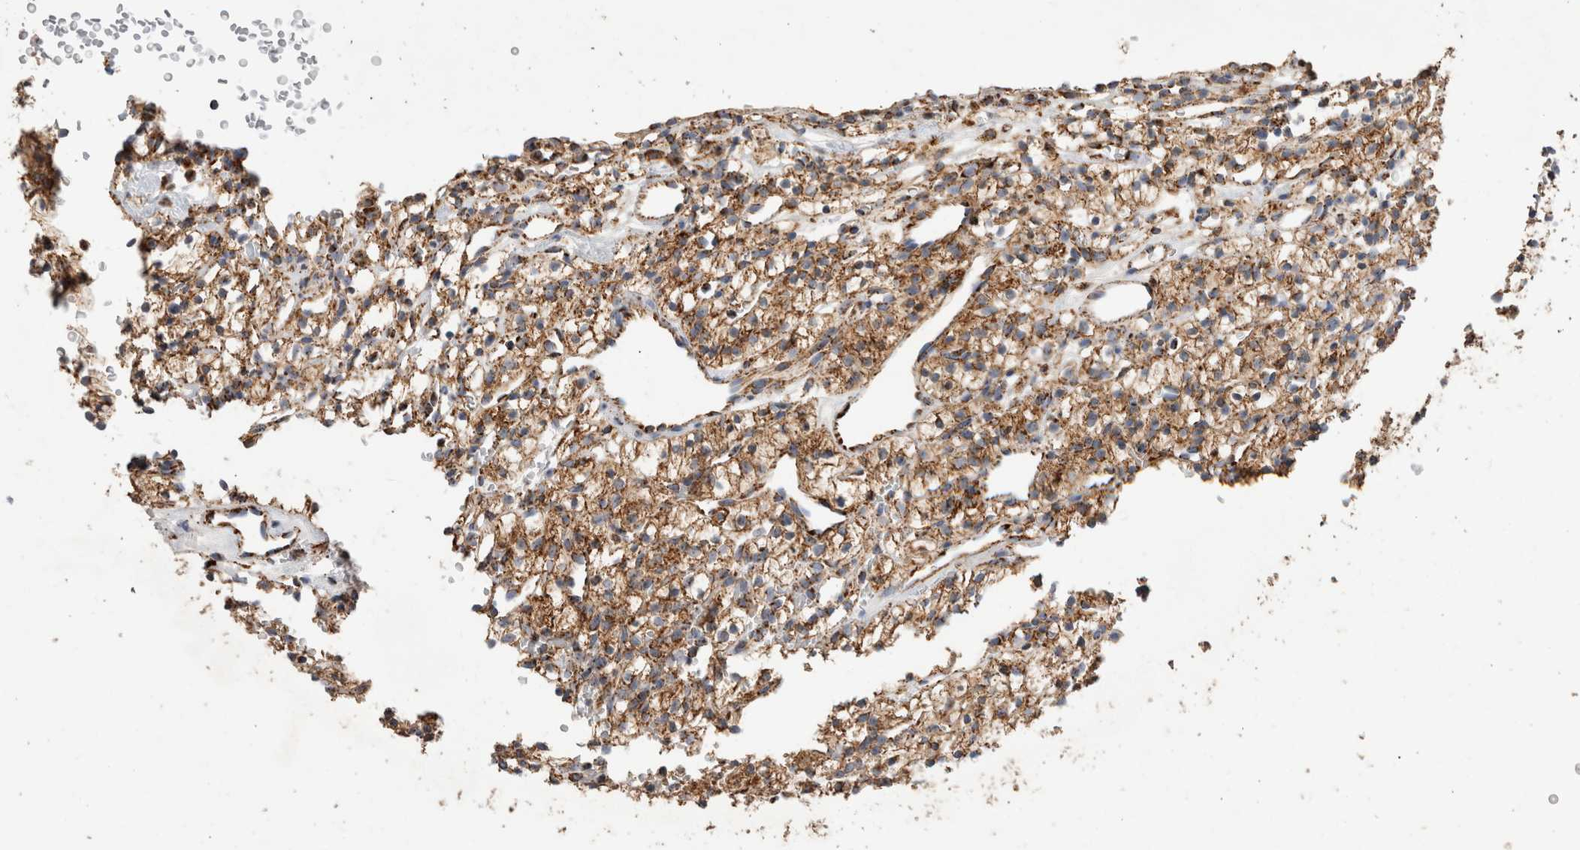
{"staining": {"intensity": "moderate", "quantity": ">75%", "location": "cytoplasmic/membranous"}, "tissue": "renal cancer", "cell_type": "Tumor cells", "image_type": "cancer", "snomed": [{"axis": "morphology", "description": "Adenocarcinoma, NOS"}, {"axis": "topography", "description": "Kidney"}], "caption": "Immunohistochemical staining of adenocarcinoma (renal) reveals moderate cytoplasmic/membranous protein positivity in approximately >75% of tumor cells.", "gene": "IARS2", "patient": {"sex": "female", "age": 57}}